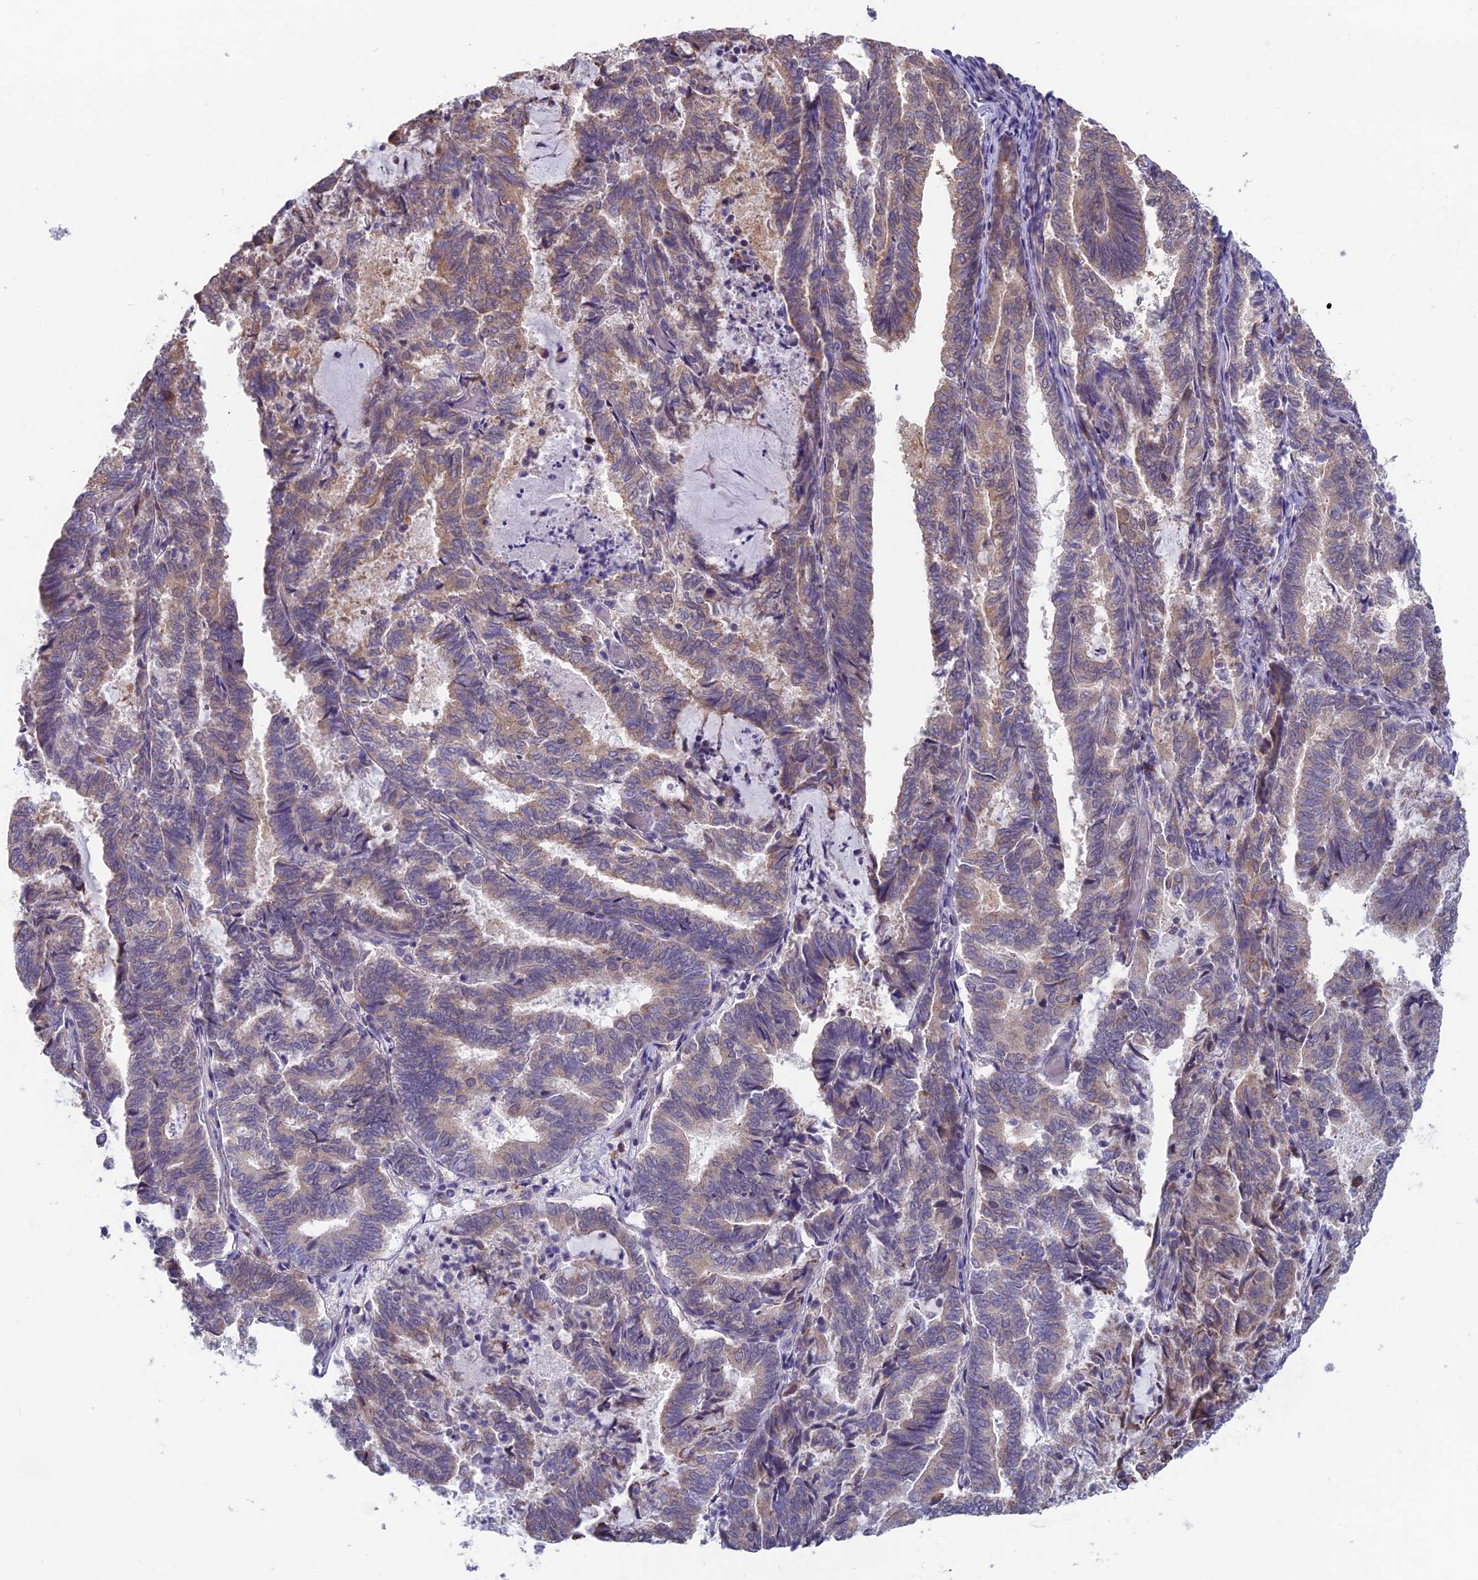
{"staining": {"intensity": "weak", "quantity": "25%-75%", "location": "cytoplasmic/membranous"}, "tissue": "endometrial cancer", "cell_type": "Tumor cells", "image_type": "cancer", "snomed": [{"axis": "morphology", "description": "Adenocarcinoma, NOS"}, {"axis": "topography", "description": "Endometrium"}], "caption": "A low amount of weak cytoplasmic/membranous staining is present in about 25%-75% of tumor cells in endometrial cancer (adenocarcinoma) tissue.", "gene": "MRI1", "patient": {"sex": "female", "age": 80}}